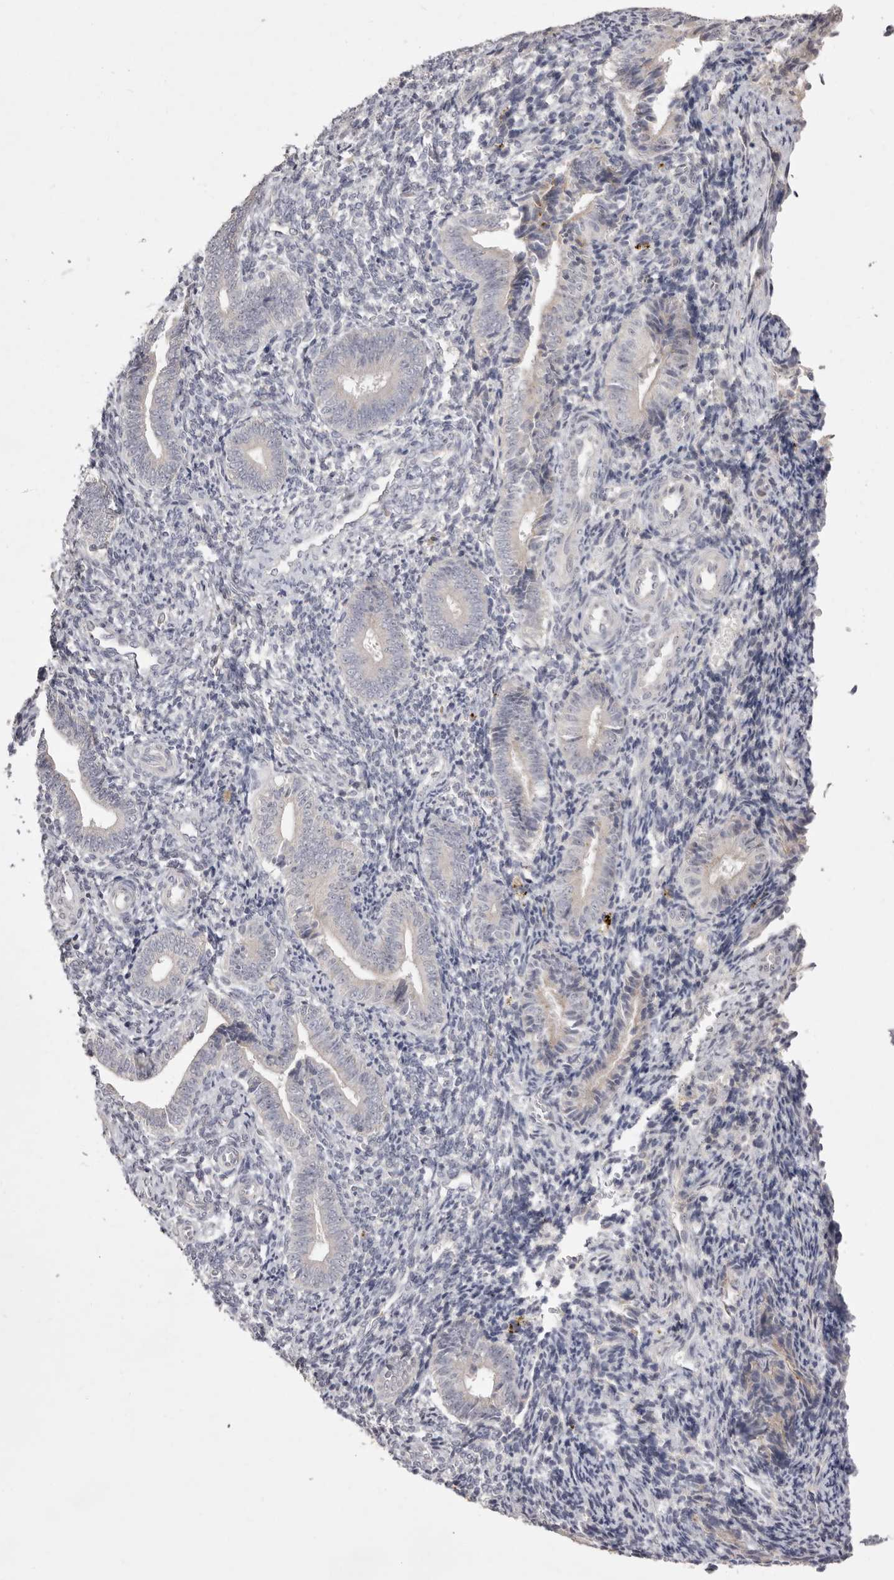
{"staining": {"intensity": "negative", "quantity": "none", "location": "none"}, "tissue": "endometrium", "cell_type": "Cells in endometrial stroma", "image_type": "normal", "snomed": [{"axis": "morphology", "description": "Normal tissue, NOS"}, {"axis": "topography", "description": "Uterus"}, {"axis": "topography", "description": "Endometrium"}], "caption": "Immunohistochemistry (IHC) of normal endometrium demonstrates no expression in cells in endometrial stroma.", "gene": "GPR84", "patient": {"sex": "female", "age": 33}}